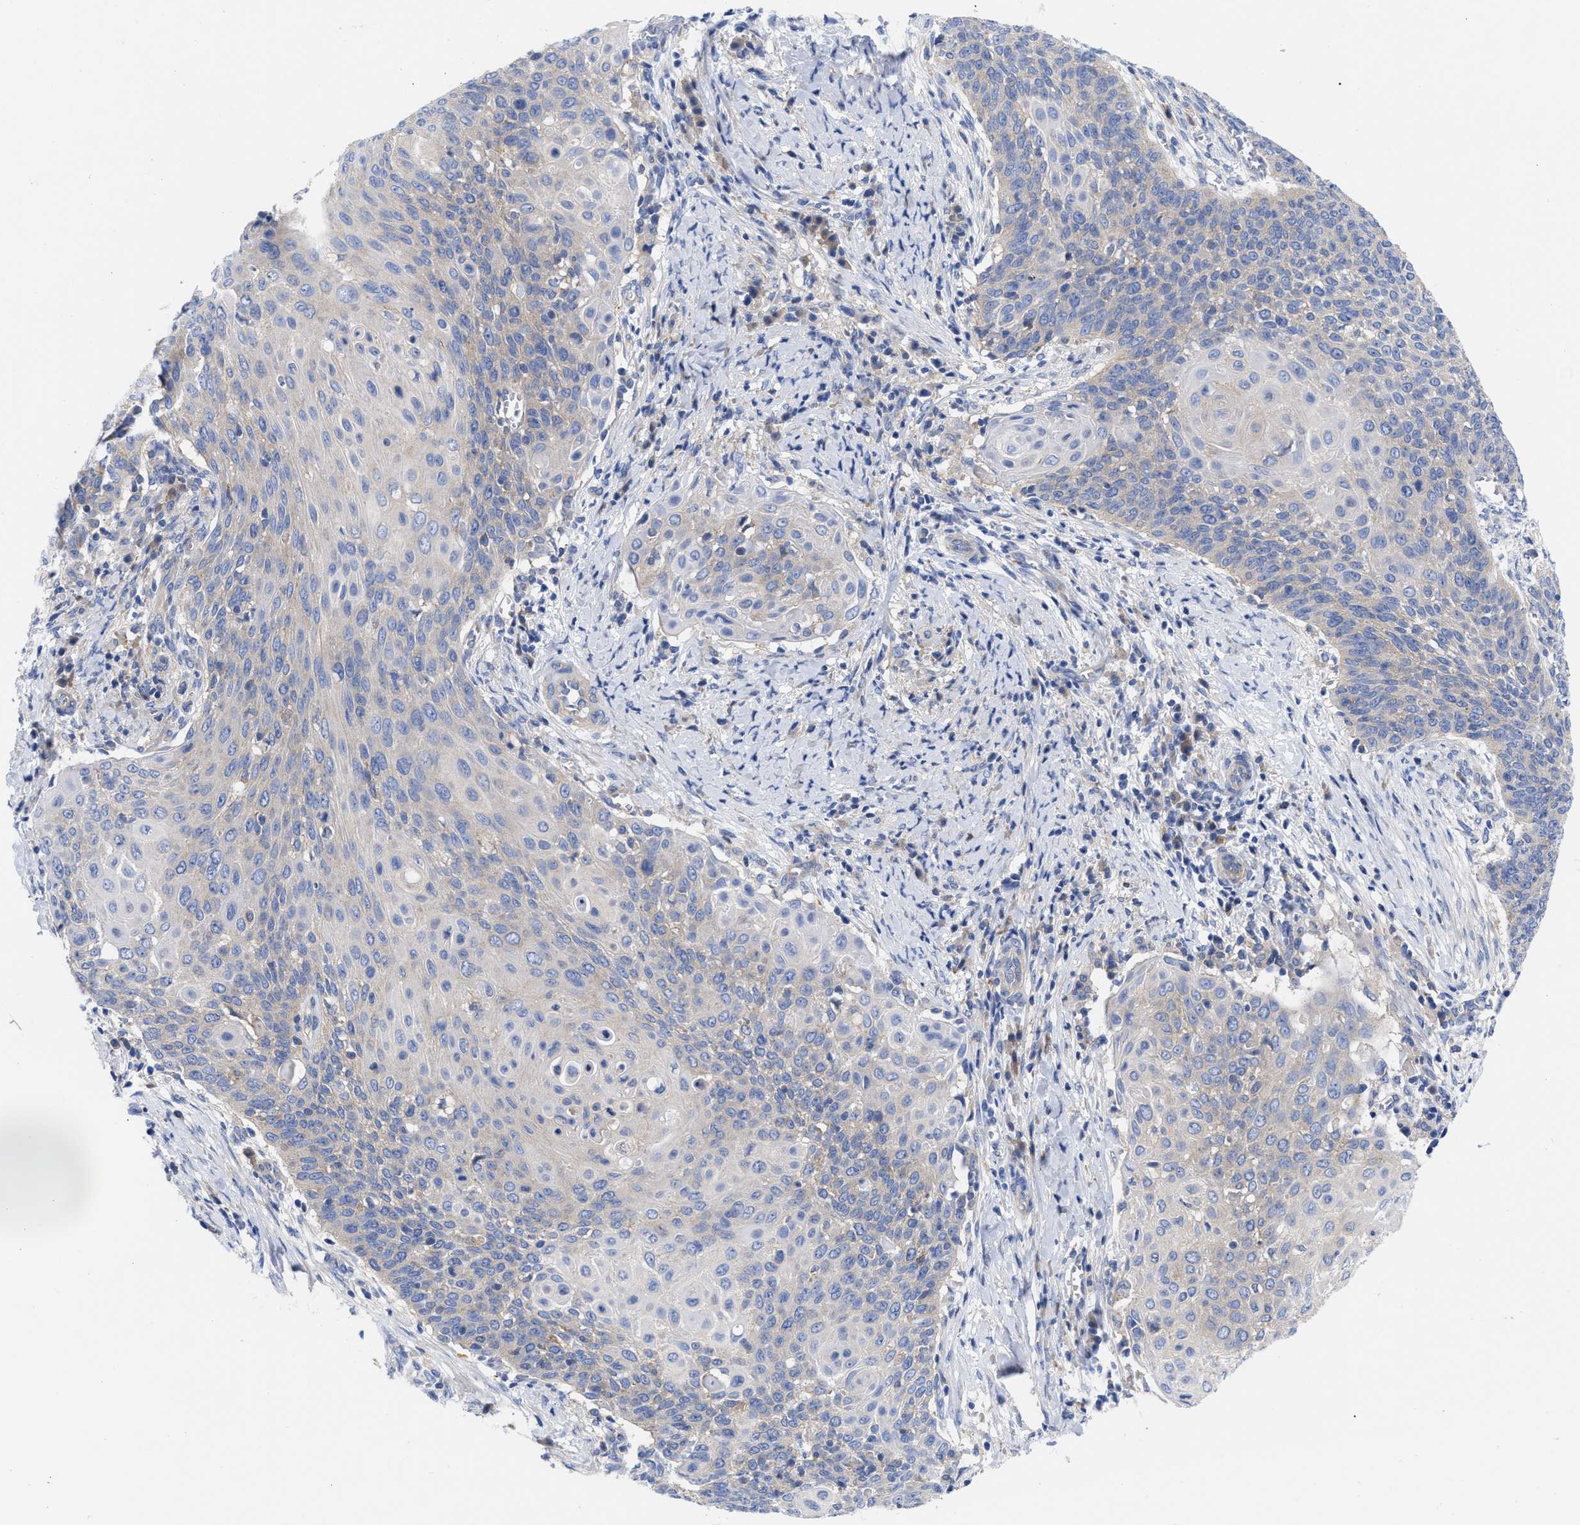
{"staining": {"intensity": "negative", "quantity": "none", "location": "none"}, "tissue": "cervical cancer", "cell_type": "Tumor cells", "image_type": "cancer", "snomed": [{"axis": "morphology", "description": "Squamous cell carcinoma, NOS"}, {"axis": "topography", "description": "Cervix"}], "caption": "Tumor cells show no significant protein positivity in squamous cell carcinoma (cervical).", "gene": "RBKS", "patient": {"sex": "female", "age": 39}}